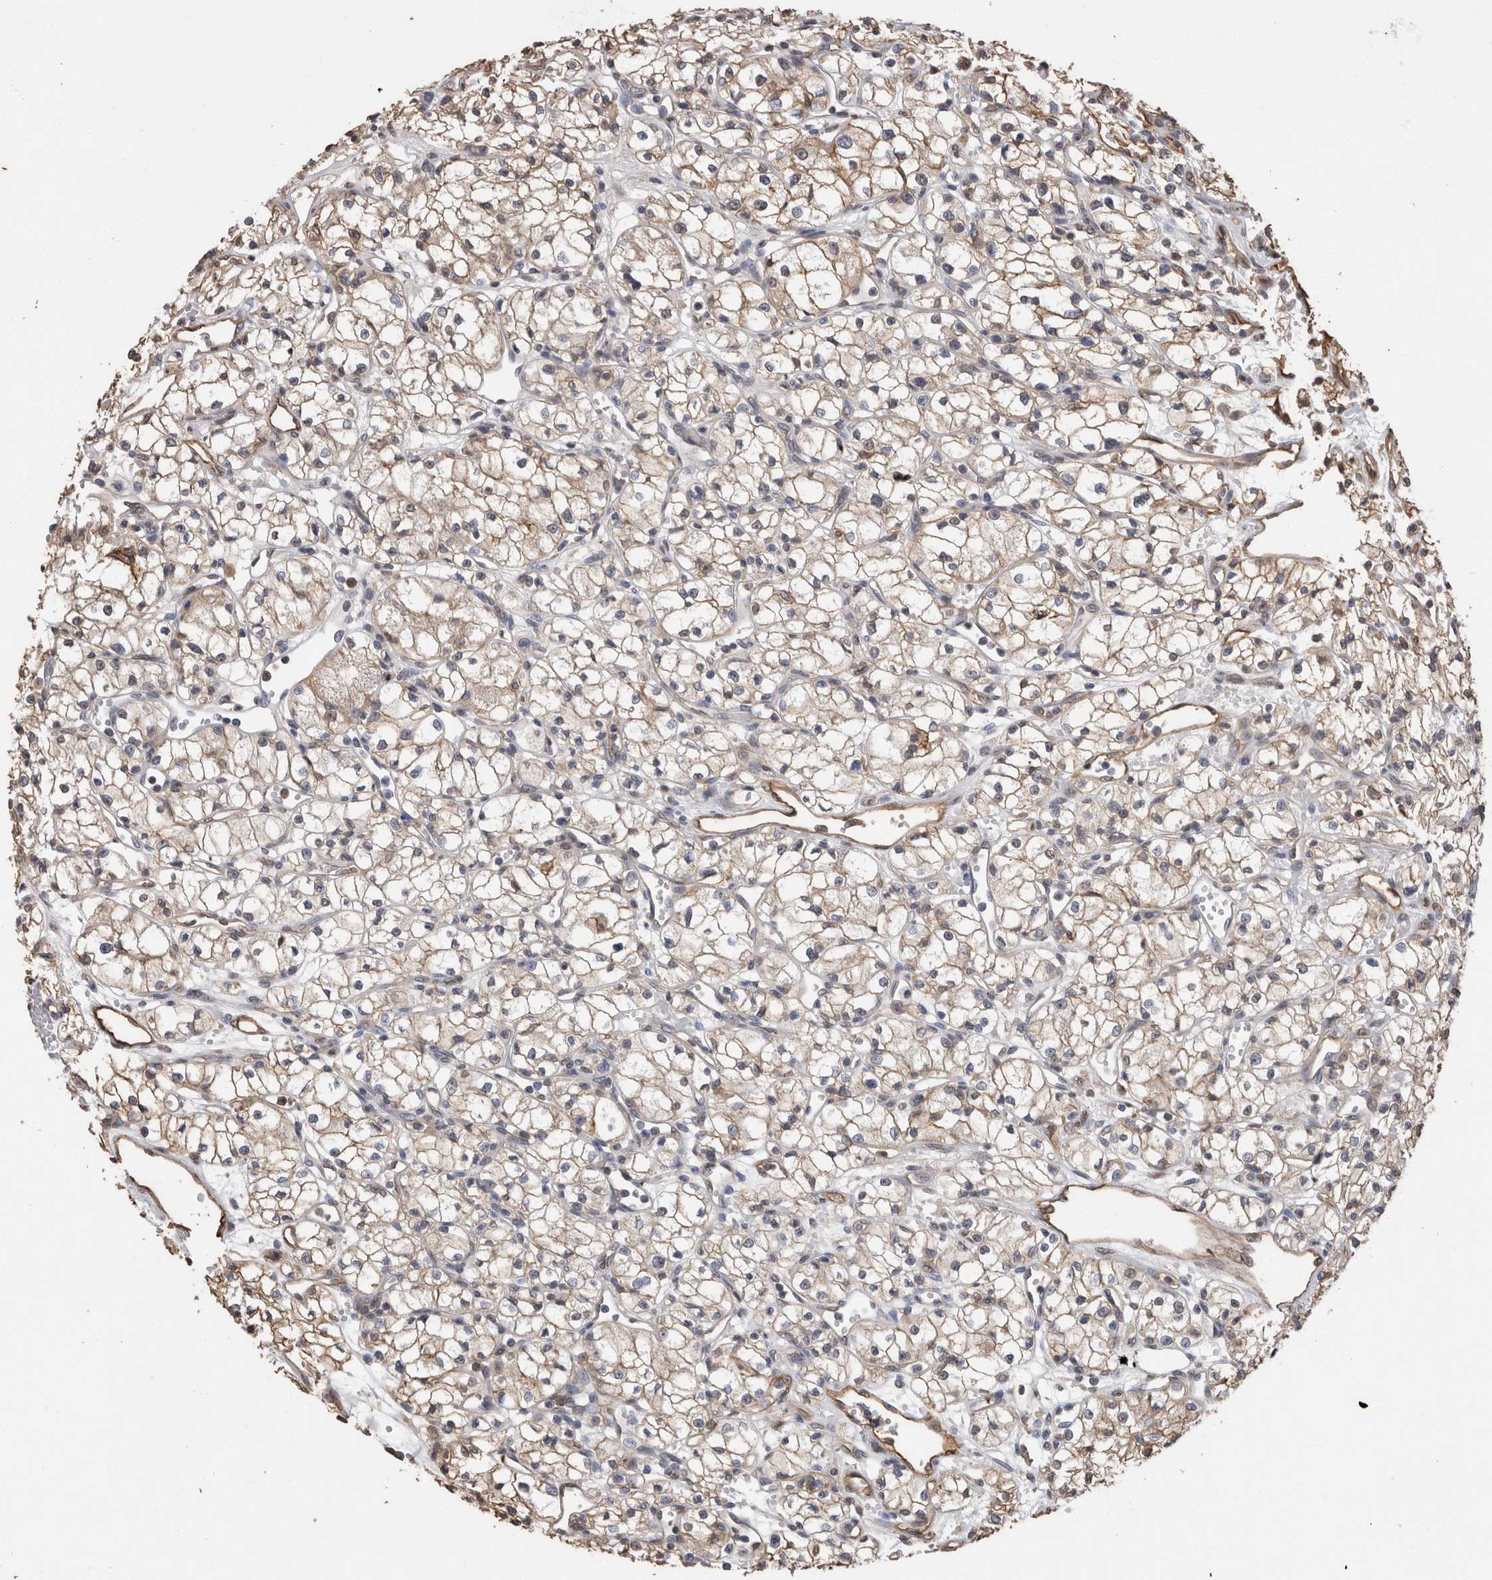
{"staining": {"intensity": "moderate", "quantity": "25%-75%", "location": "cytoplasmic/membranous"}, "tissue": "renal cancer", "cell_type": "Tumor cells", "image_type": "cancer", "snomed": [{"axis": "morphology", "description": "Normal tissue, NOS"}, {"axis": "morphology", "description": "Adenocarcinoma, NOS"}, {"axis": "topography", "description": "Kidney"}], "caption": "Renal cancer (adenocarcinoma) was stained to show a protein in brown. There is medium levels of moderate cytoplasmic/membranous positivity in approximately 25%-75% of tumor cells.", "gene": "S100A10", "patient": {"sex": "male", "age": 59}}